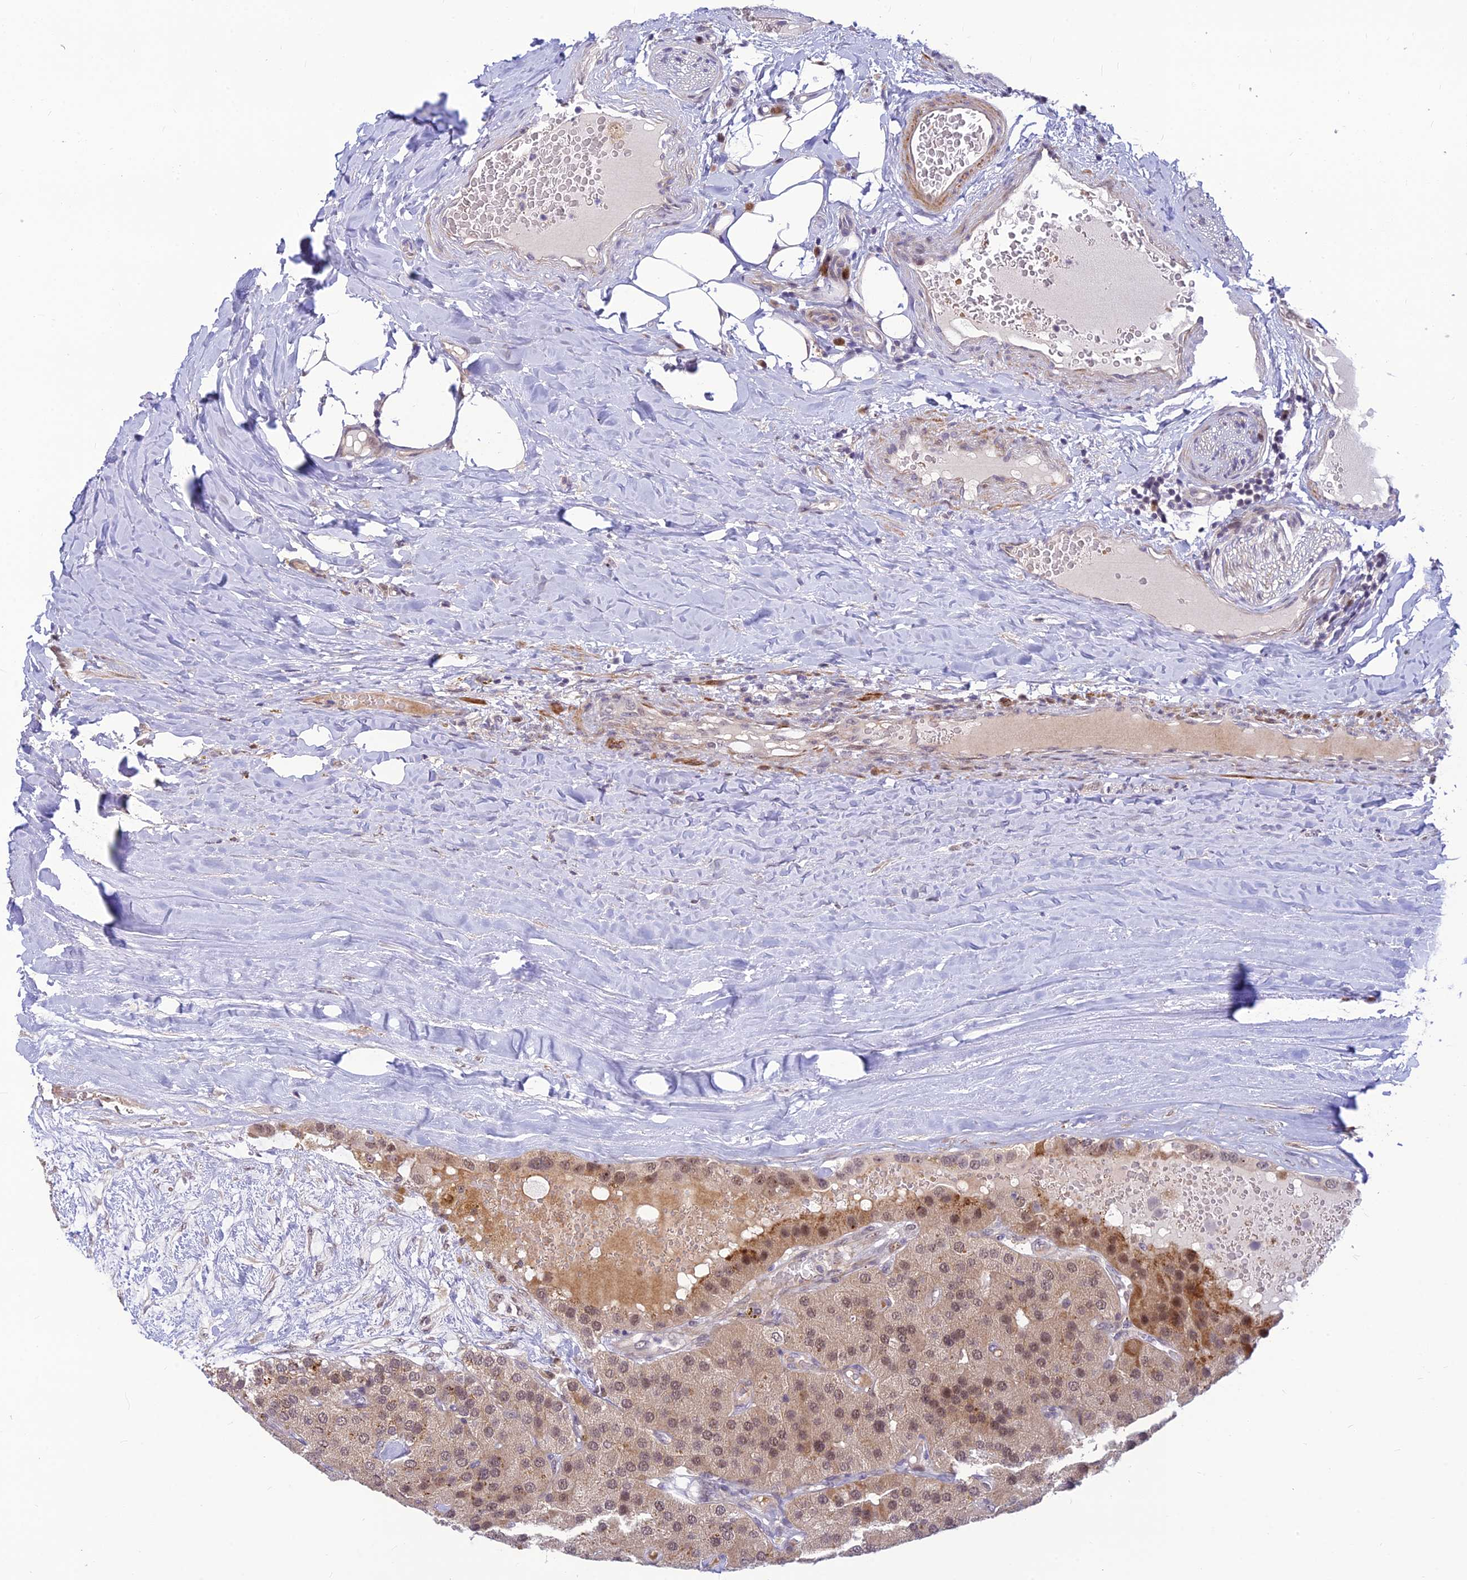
{"staining": {"intensity": "weak", "quantity": "25%-75%", "location": "nuclear"}, "tissue": "parathyroid gland", "cell_type": "Glandular cells", "image_type": "normal", "snomed": [{"axis": "morphology", "description": "Normal tissue, NOS"}, {"axis": "morphology", "description": "Adenoma, NOS"}, {"axis": "topography", "description": "Parathyroid gland"}], "caption": "A brown stain labels weak nuclear positivity of a protein in glandular cells of normal parathyroid gland.", "gene": "ASPDH", "patient": {"sex": "female", "age": 86}}